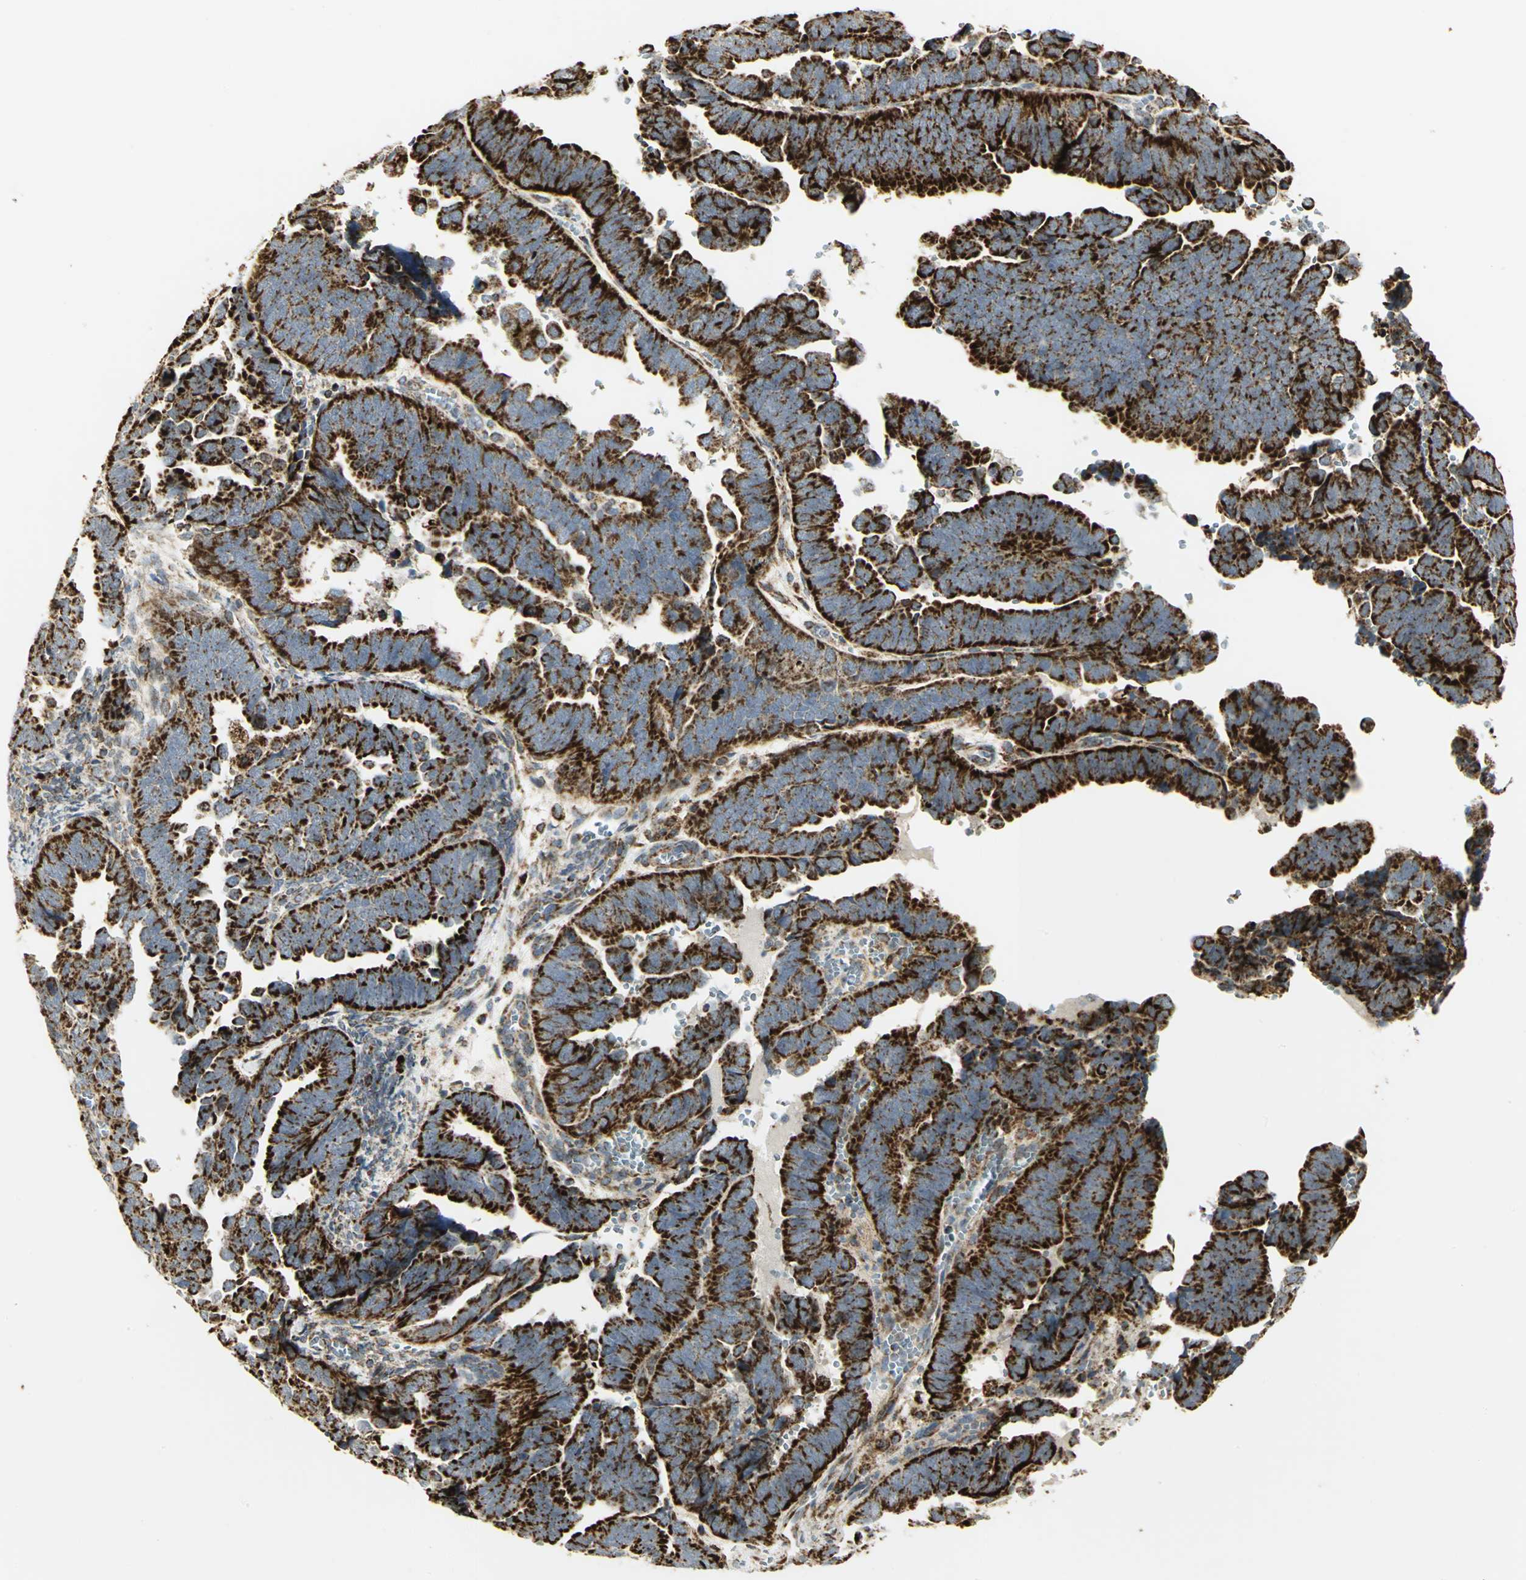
{"staining": {"intensity": "strong", "quantity": ">75%", "location": "cytoplasmic/membranous"}, "tissue": "endometrial cancer", "cell_type": "Tumor cells", "image_type": "cancer", "snomed": [{"axis": "morphology", "description": "Adenocarcinoma, NOS"}, {"axis": "topography", "description": "Endometrium"}], "caption": "Endometrial cancer (adenocarcinoma) was stained to show a protein in brown. There is high levels of strong cytoplasmic/membranous positivity in about >75% of tumor cells. Using DAB (brown) and hematoxylin (blue) stains, captured at high magnification using brightfield microscopy.", "gene": "VDAC1", "patient": {"sex": "female", "age": 75}}